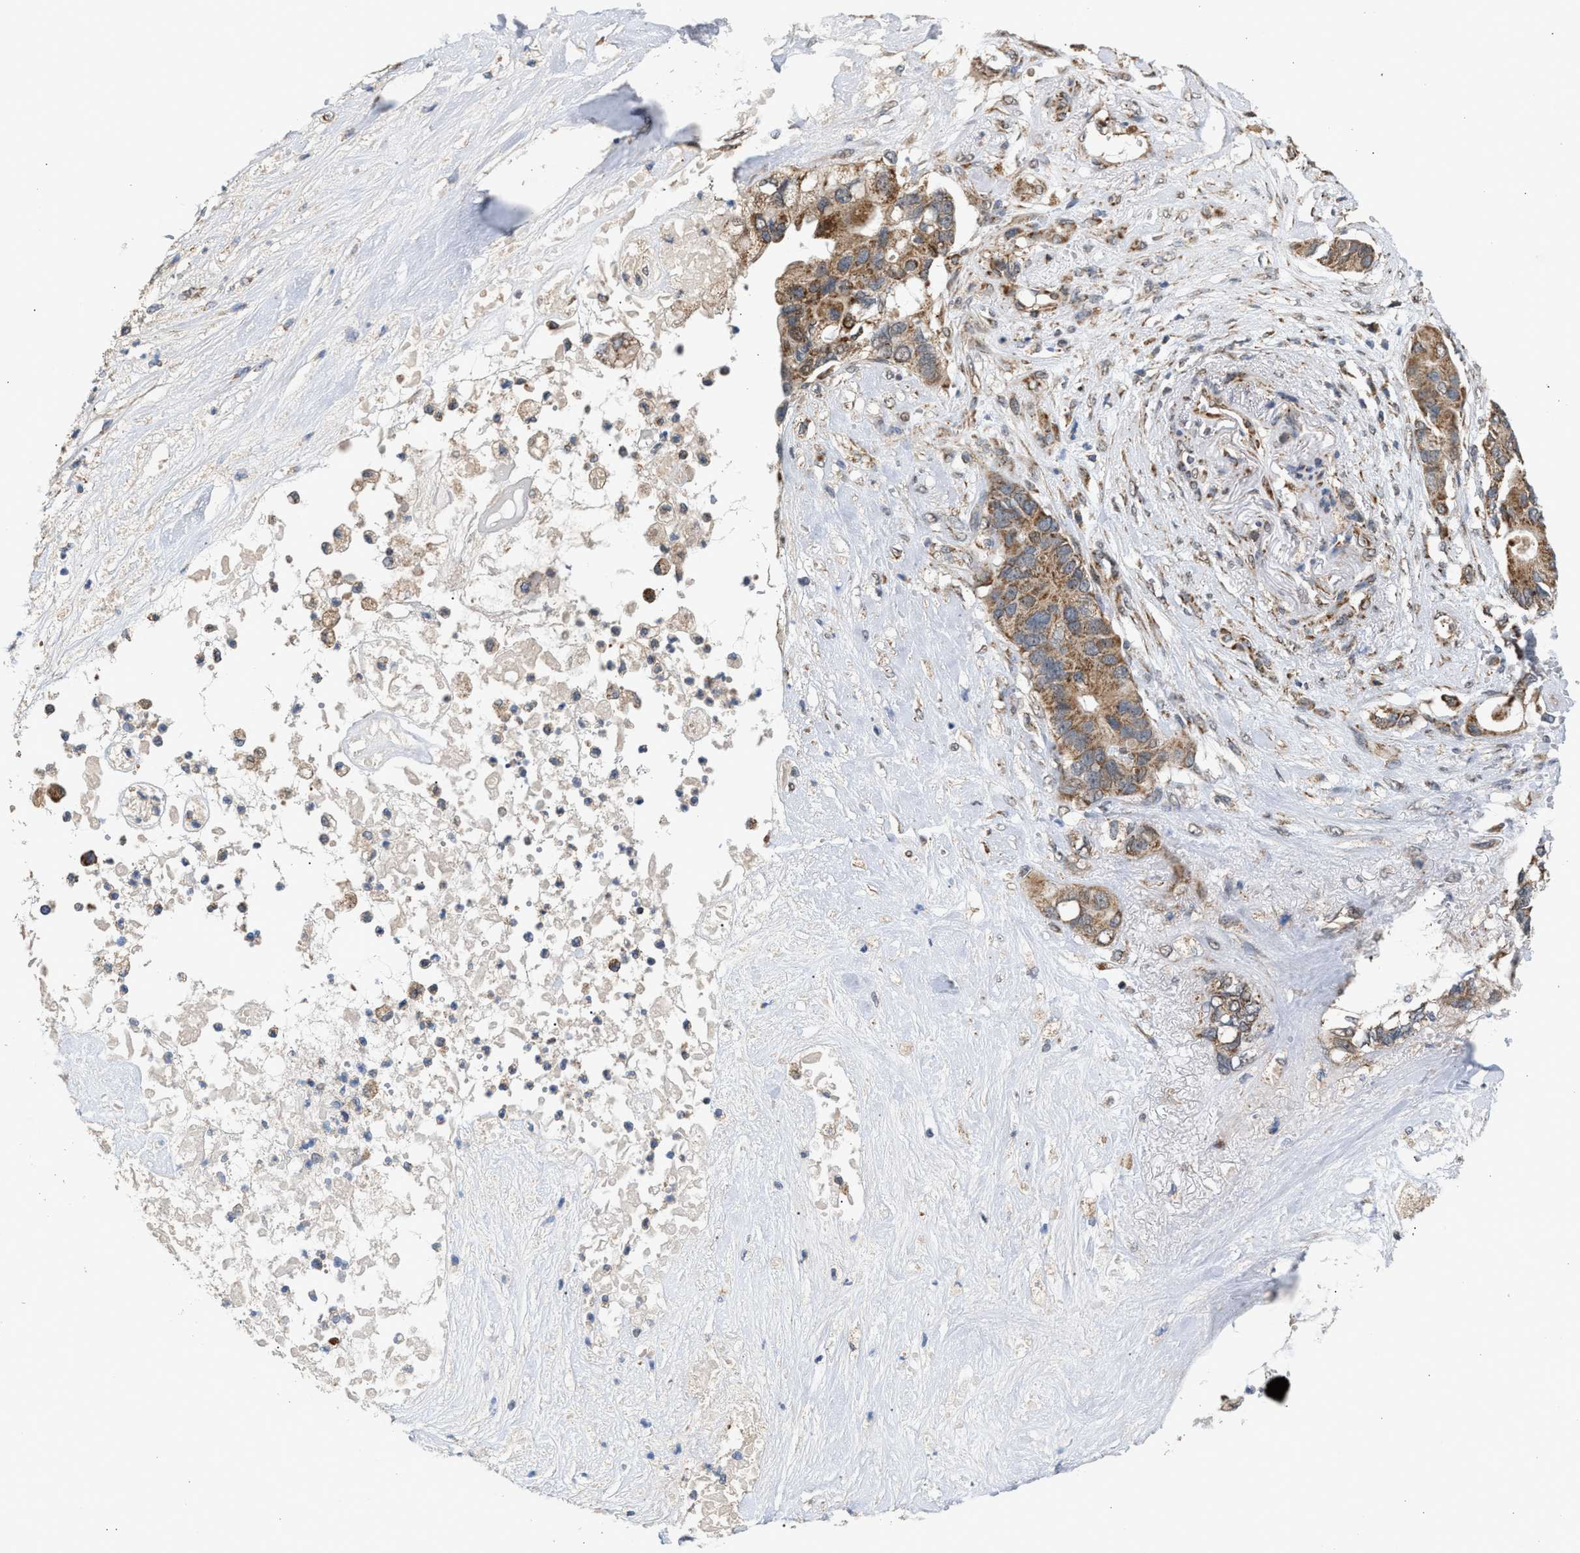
{"staining": {"intensity": "moderate", "quantity": ">75%", "location": "cytoplasmic/membranous"}, "tissue": "pancreatic cancer", "cell_type": "Tumor cells", "image_type": "cancer", "snomed": [{"axis": "morphology", "description": "Adenocarcinoma, NOS"}, {"axis": "topography", "description": "Pancreas"}], "caption": "Tumor cells show moderate cytoplasmic/membranous positivity in about >75% of cells in pancreatic cancer. (DAB (3,3'-diaminobenzidine) IHC, brown staining for protein, blue staining for nuclei).", "gene": "TACO1", "patient": {"sex": "female", "age": 56}}